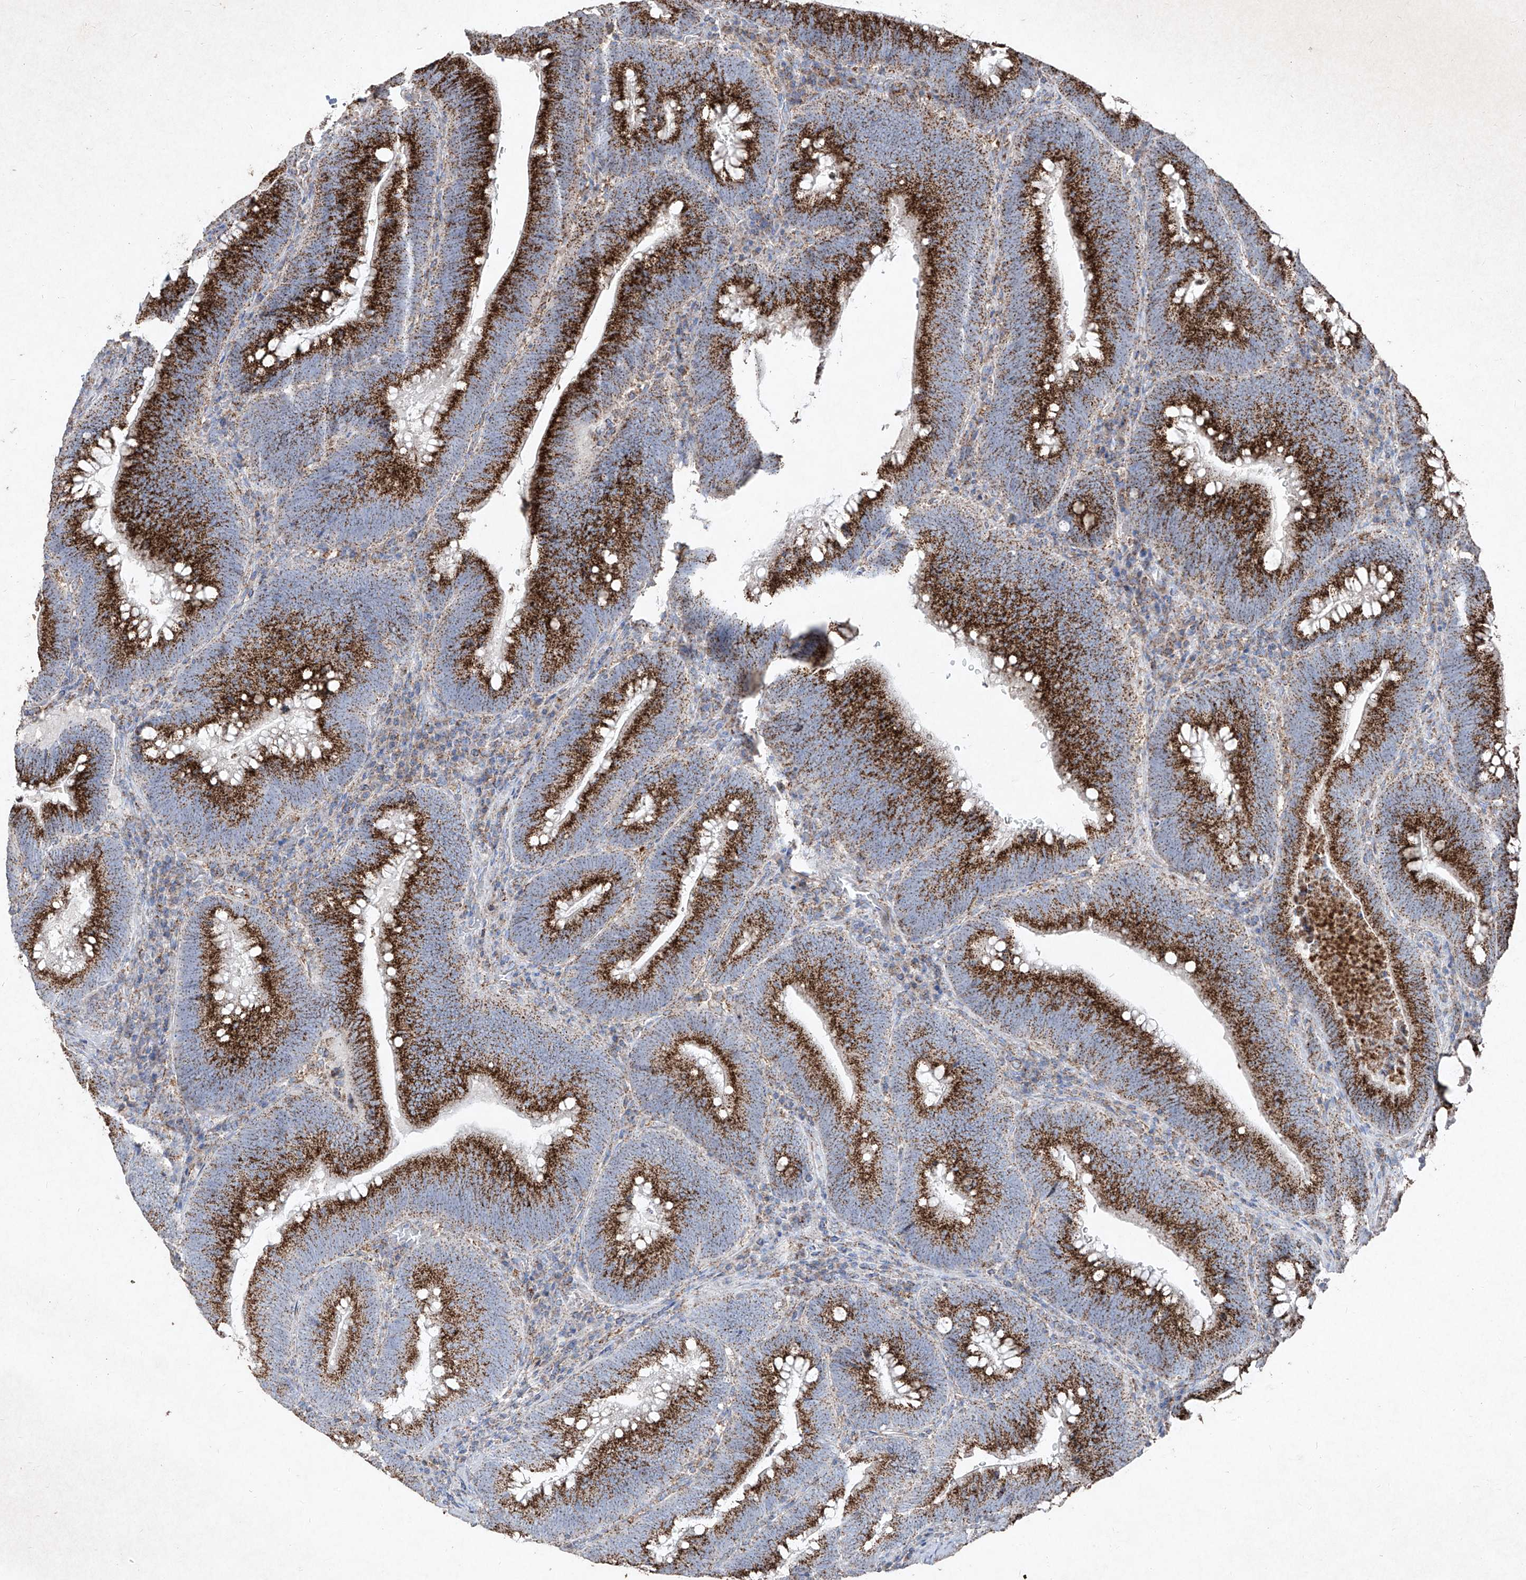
{"staining": {"intensity": "strong", "quantity": ">75%", "location": "cytoplasmic/membranous"}, "tissue": "colorectal cancer", "cell_type": "Tumor cells", "image_type": "cancer", "snomed": [{"axis": "morphology", "description": "Normal tissue, NOS"}, {"axis": "topography", "description": "Colon"}], "caption": "Immunohistochemical staining of colorectal cancer demonstrates high levels of strong cytoplasmic/membranous staining in approximately >75% of tumor cells.", "gene": "ABCD3", "patient": {"sex": "female", "age": 82}}